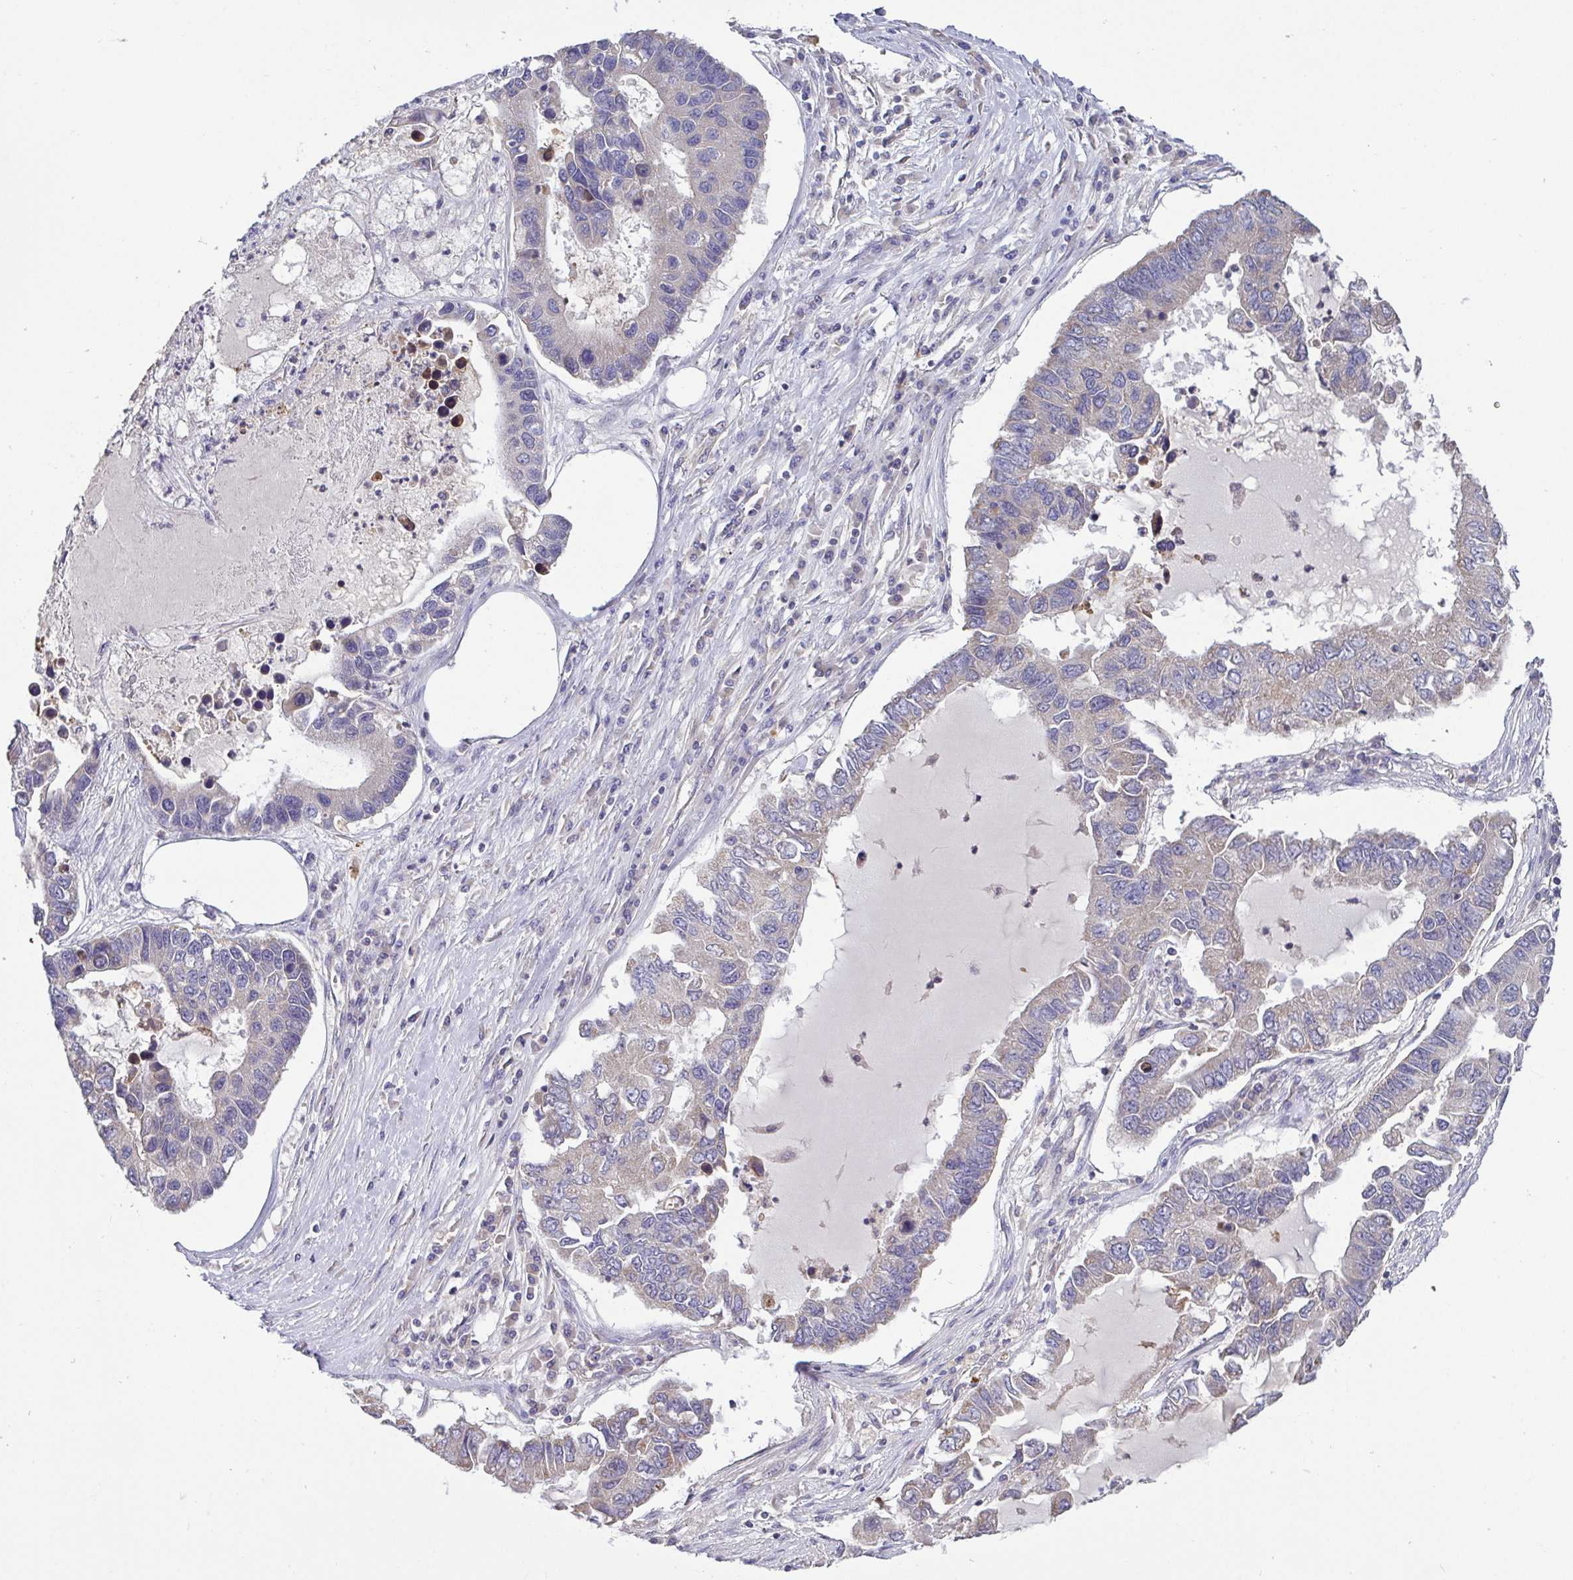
{"staining": {"intensity": "weak", "quantity": "<25%", "location": "cytoplasmic/membranous"}, "tissue": "lung cancer", "cell_type": "Tumor cells", "image_type": "cancer", "snomed": [{"axis": "morphology", "description": "Adenocarcinoma, NOS"}, {"axis": "topography", "description": "Bronchus"}, {"axis": "topography", "description": "Lung"}], "caption": "Protein analysis of lung cancer (adenocarcinoma) reveals no significant staining in tumor cells.", "gene": "OSBPL7", "patient": {"sex": "female", "age": 51}}